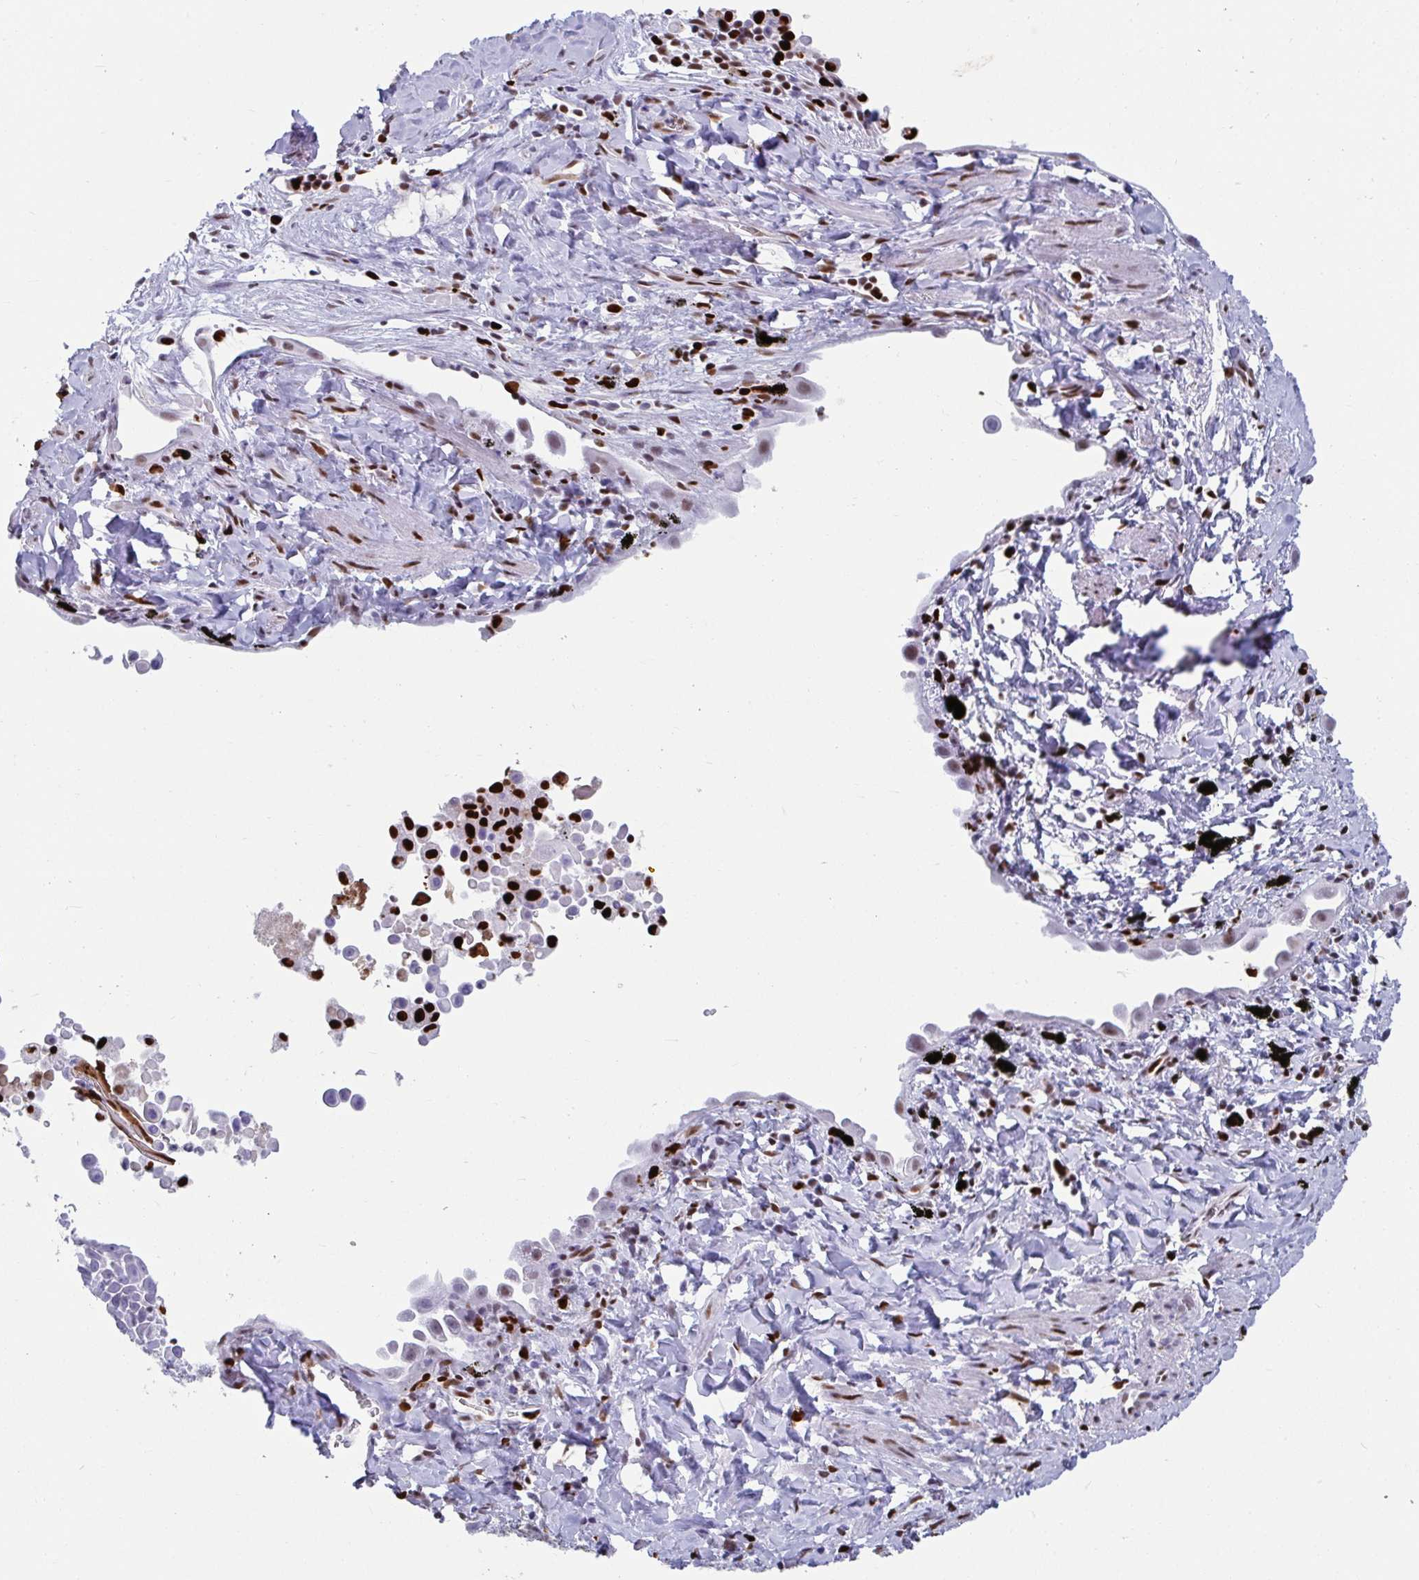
{"staining": {"intensity": "weak", "quantity": "25%-75%", "location": "nuclear"}, "tissue": "lung cancer", "cell_type": "Tumor cells", "image_type": "cancer", "snomed": [{"axis": "morphology", "description": "Squamous cell carcinoma, NOS"}, {"axis": "morphology", "description": "Squamous cell carcinoma, metastatic, NOS"}, {"axis": "topography", "description": "Lymph node"}, {"axis": "topography", "description": "Lung"}], "caption": "This histopathology image reveals IHC staining of human lung cancer, with low weak nuclear expression in about 25%-75% of tumor cells.", "gene": "ZNF586", "patient": {"sex": "female", "age": 62}}